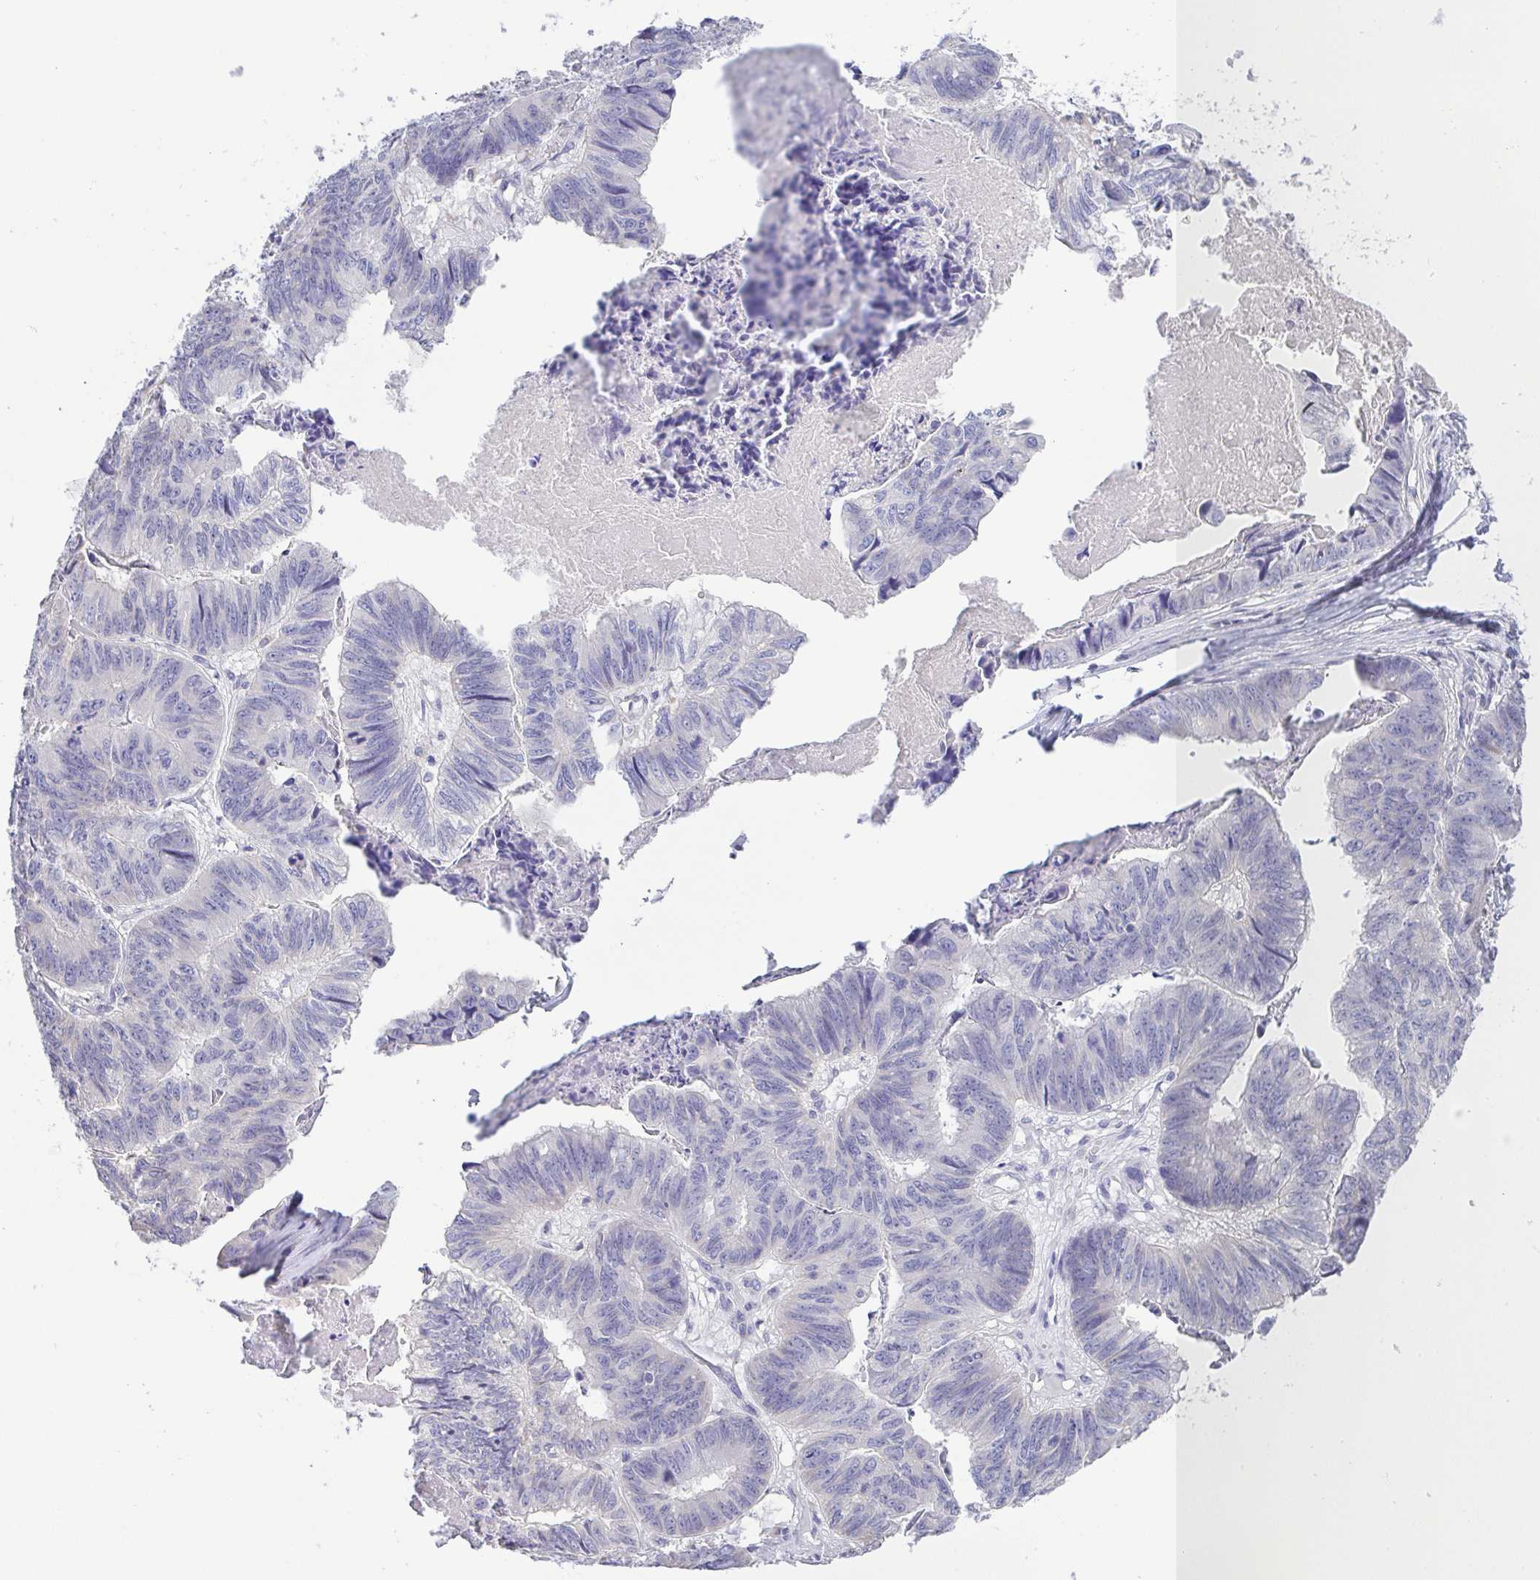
{"staining": {"intensity": "negative", "quantity": "none", "location": "none"}, "tissue": "stomach cancer", "cell_type": "Tumor cells", "image_type": "cancer", "snomed": [{"axis": "morphology", "description": "Adenocarcinoma, NOS"}, {"axis": "topography", "description": "Stomach, lower"}], "caption": "Stomach cancer (adenocarcinoma) stained for a protein using immunohistochemistry (IHC) demonstrates no positivity tumor cells.", "gene": "PKDREJ", "patient": {"sex": "male", "age": 77}}